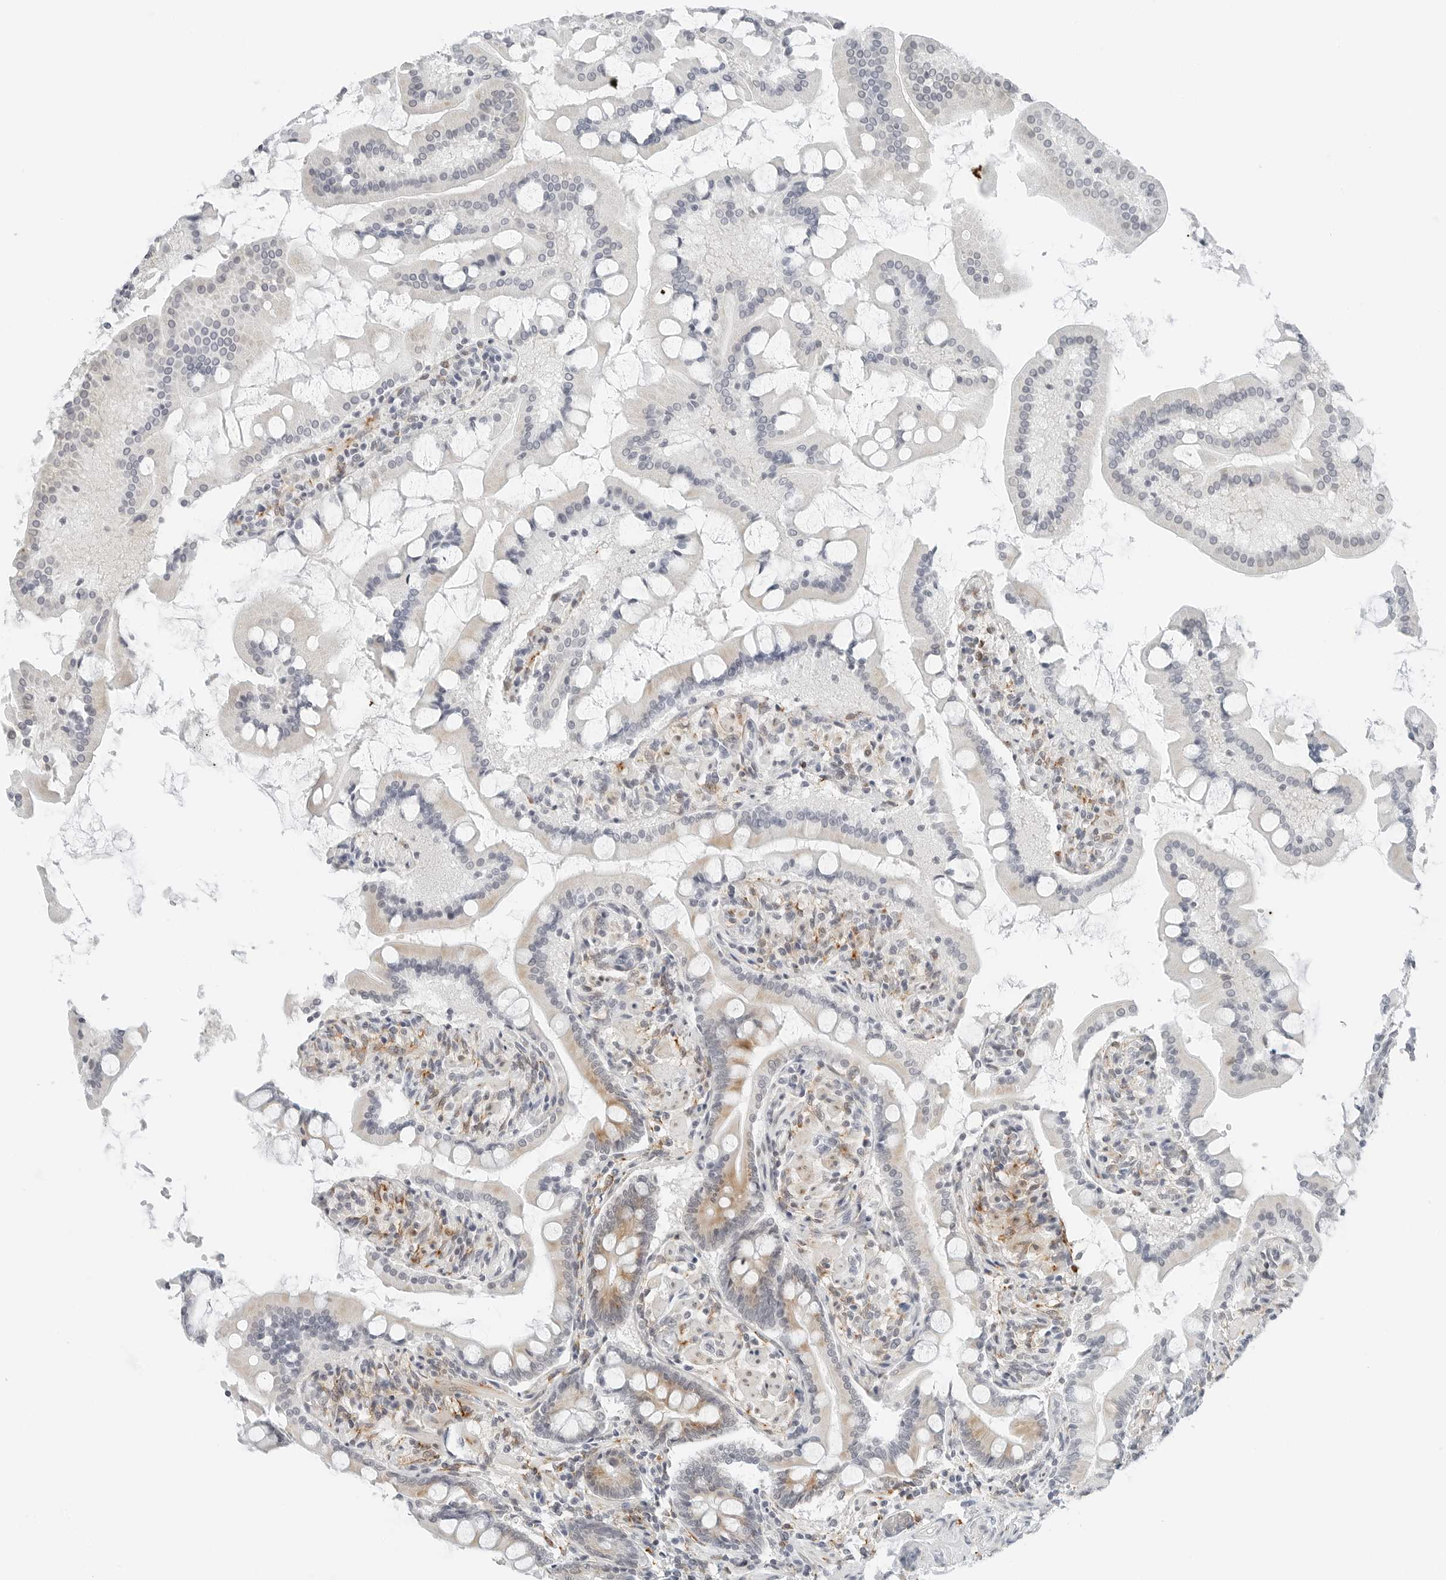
{"staining": {"intensity": "moderate", "quantity": "<25%", "location": "cytoplasmic/membranous"}, "tissue": "small intestine", "cell_type": "Glandular cells", "image_type": "normal", "snomed": [{"axis": "morphology", "description": "Normal tissue, NOS"}, {"axis": "topography", "description": "Small intestine"}], "caption": "Approximately <25% of glandular cells in normal human small intestine show moderate cytoplasmic/membranous protein expression as visualized by brown immunohistochemical staining.", "gene": "P4HA2", "patient": {"sex": "male", "age": 41}}